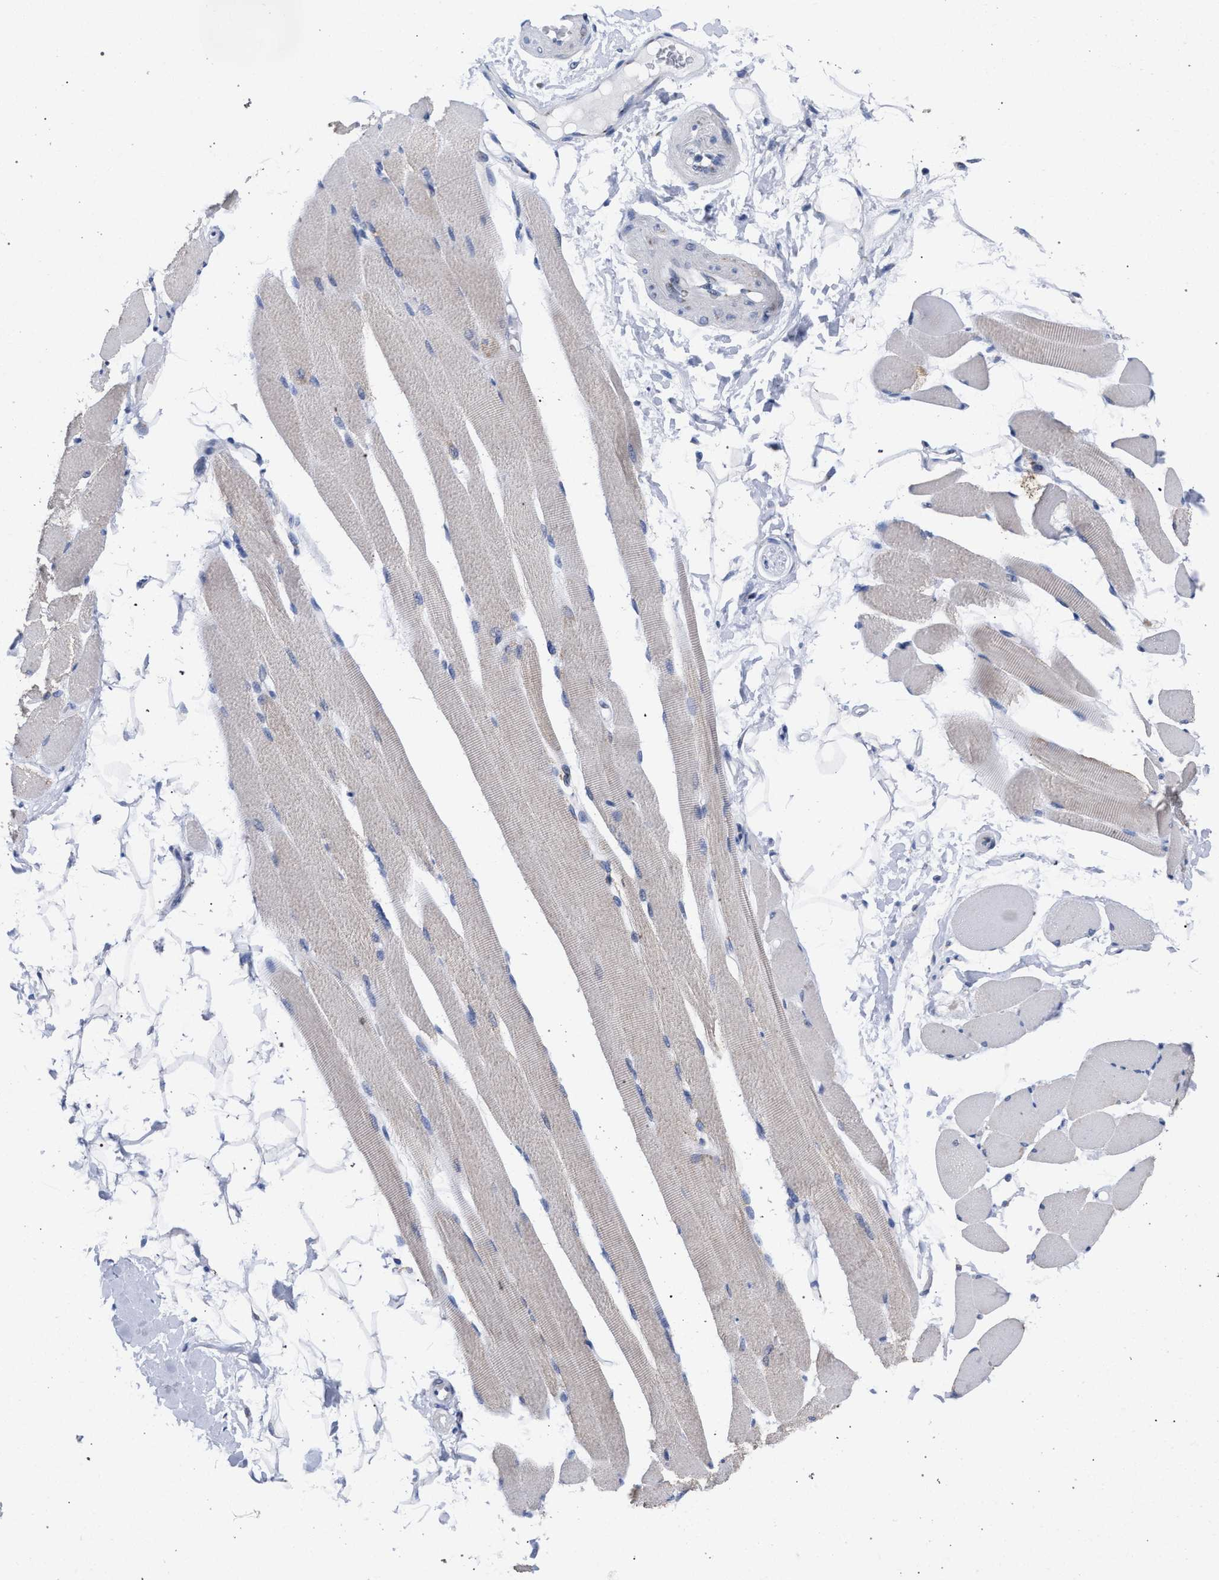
{"staining": {"intensity": "negative", "quantity": "none", "location": "none"}, "tissue": "skeletal muscle", "cell_type": "Myocytes", "image_type": "normal", "snomed": [{"axis": "morphology", "description": "Normal tissue, NOS"}, {"axis": "topography", "description": "Skeletal muscle"}, {"axis": "topography", "description": "Peripheral nerve tissue"}], "caption": "Immunohistochemical staining of unremarkable human skeletal muscle displays no significant expression in myocytes.", "gene": "GOLGA2", "patient": {"sex": "female", "age": 84}}